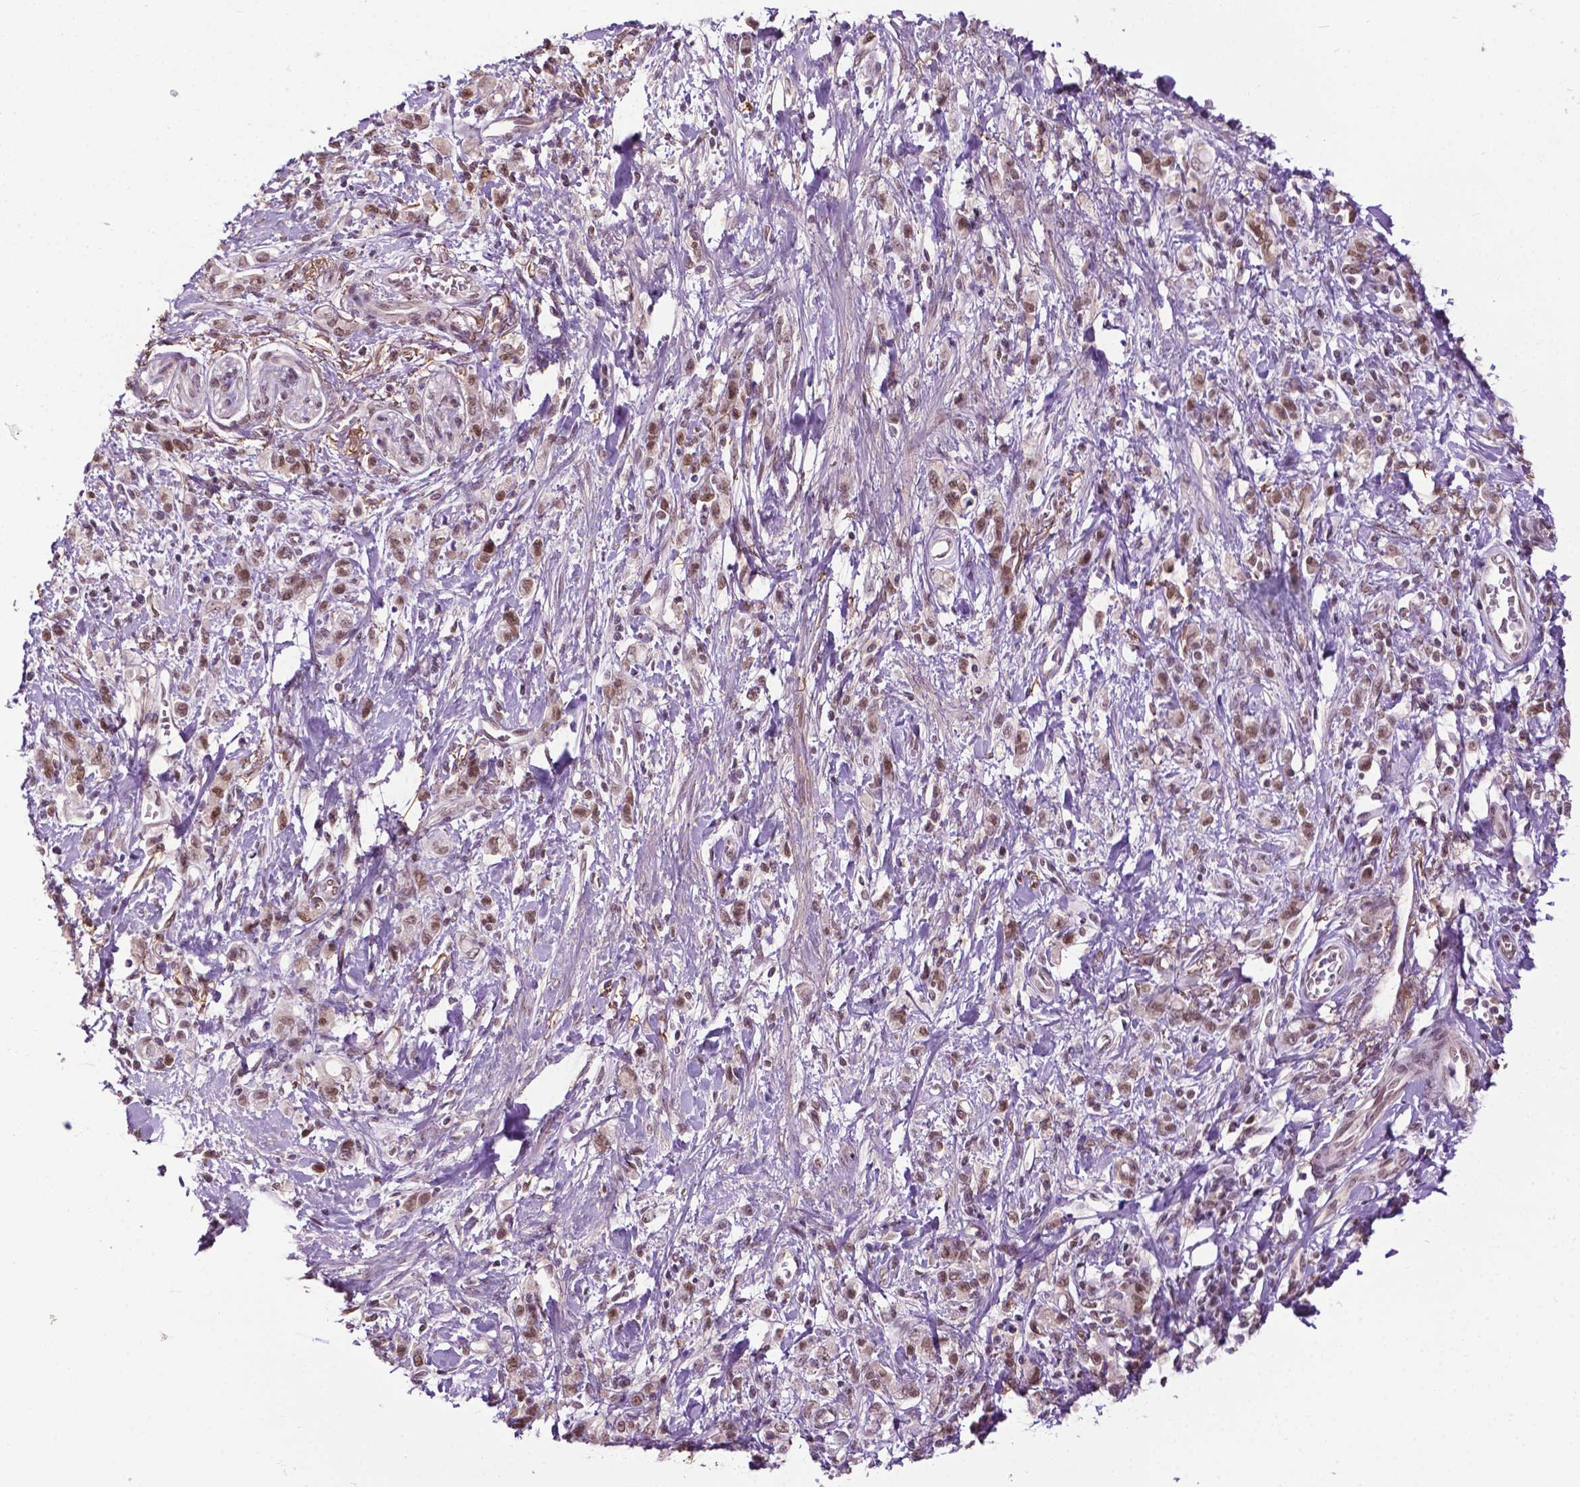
{"staining": {"intensity": "moderate", "quantity": ">75%", "location": "nuclear"}, "tissue": "stomach cancer", "cell_type": "Tumor cells", "image_type": "cancer", "snomed": [{"axis": "morphology", "description": "Adenocarcinoma, NOS"}, {"axis": "topography", "description": "Stomach"}], "caption": "Stomach cancer (adenocarcinoma) stained with immunohistochemistry demonstrates moderate nuclear expression in about >75% of tumor cells. Ihc stains the protein in brown and the nuclei are stained blue.", "gene": "UBQLN4", "patient": {"sex": "male", "age": 77}}